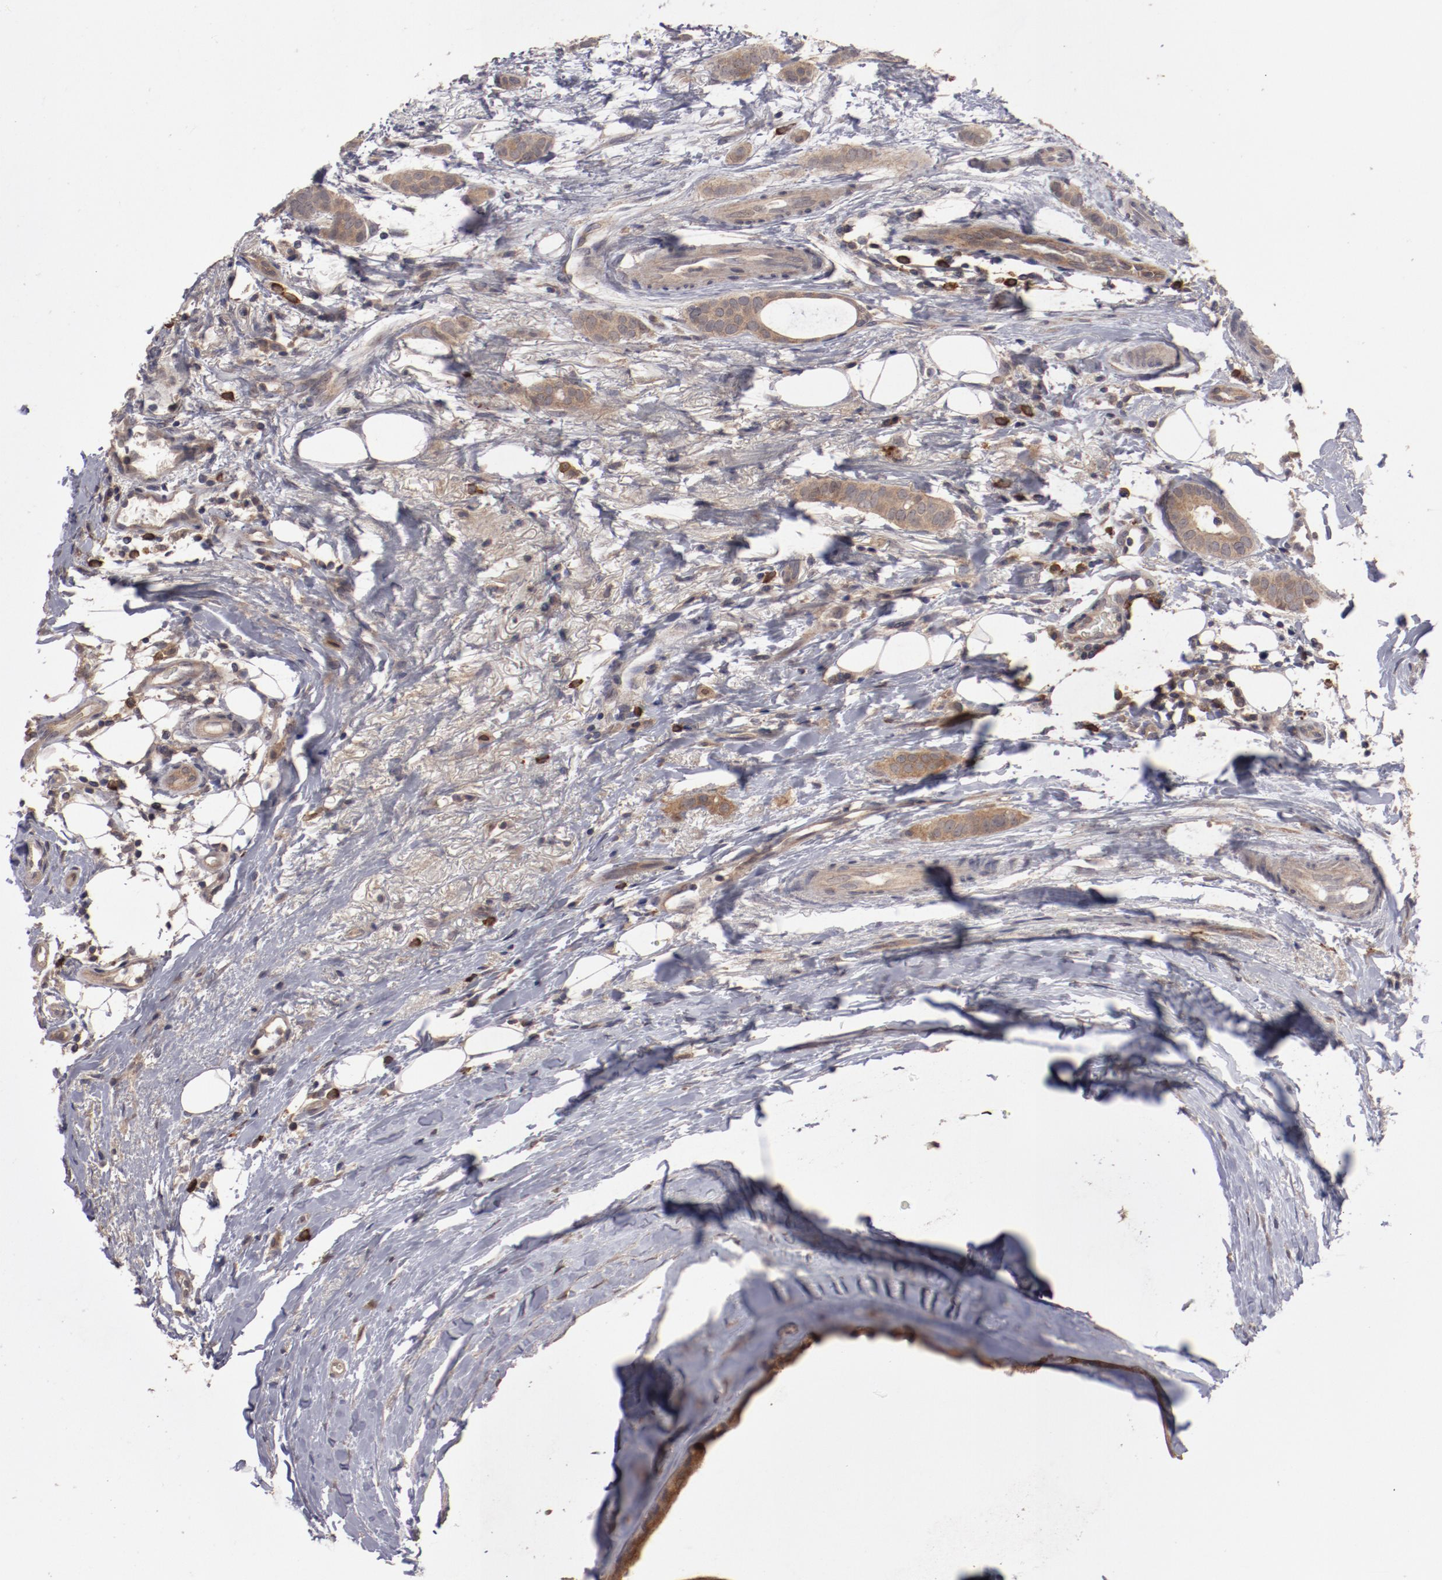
{"staining": {"intensity": "moderate", "quantity": ">75%", "location": "cytoplasmic/membranous"}, "tissue": "breast cancer", "cell_type": "Tumor cells", "image_type": "cancer", "snomed": [{"axis": "morphology", "description": "Duct carcinoma"}, {"axis": "topography", "description": "Breast"}], "caption": "Immunohistochemical staining of human breast cancer exhibits medium levels of moderate cytoplasmic/membranous protein staining in about >75% of tumor cells. The staining is performed using DAB brown chromogen to label protein expression. The nuclei are counter-stained blue using hematoxylin.", "gene": "LRRC75B", "patient": {"sex": "female", "age": 54}}